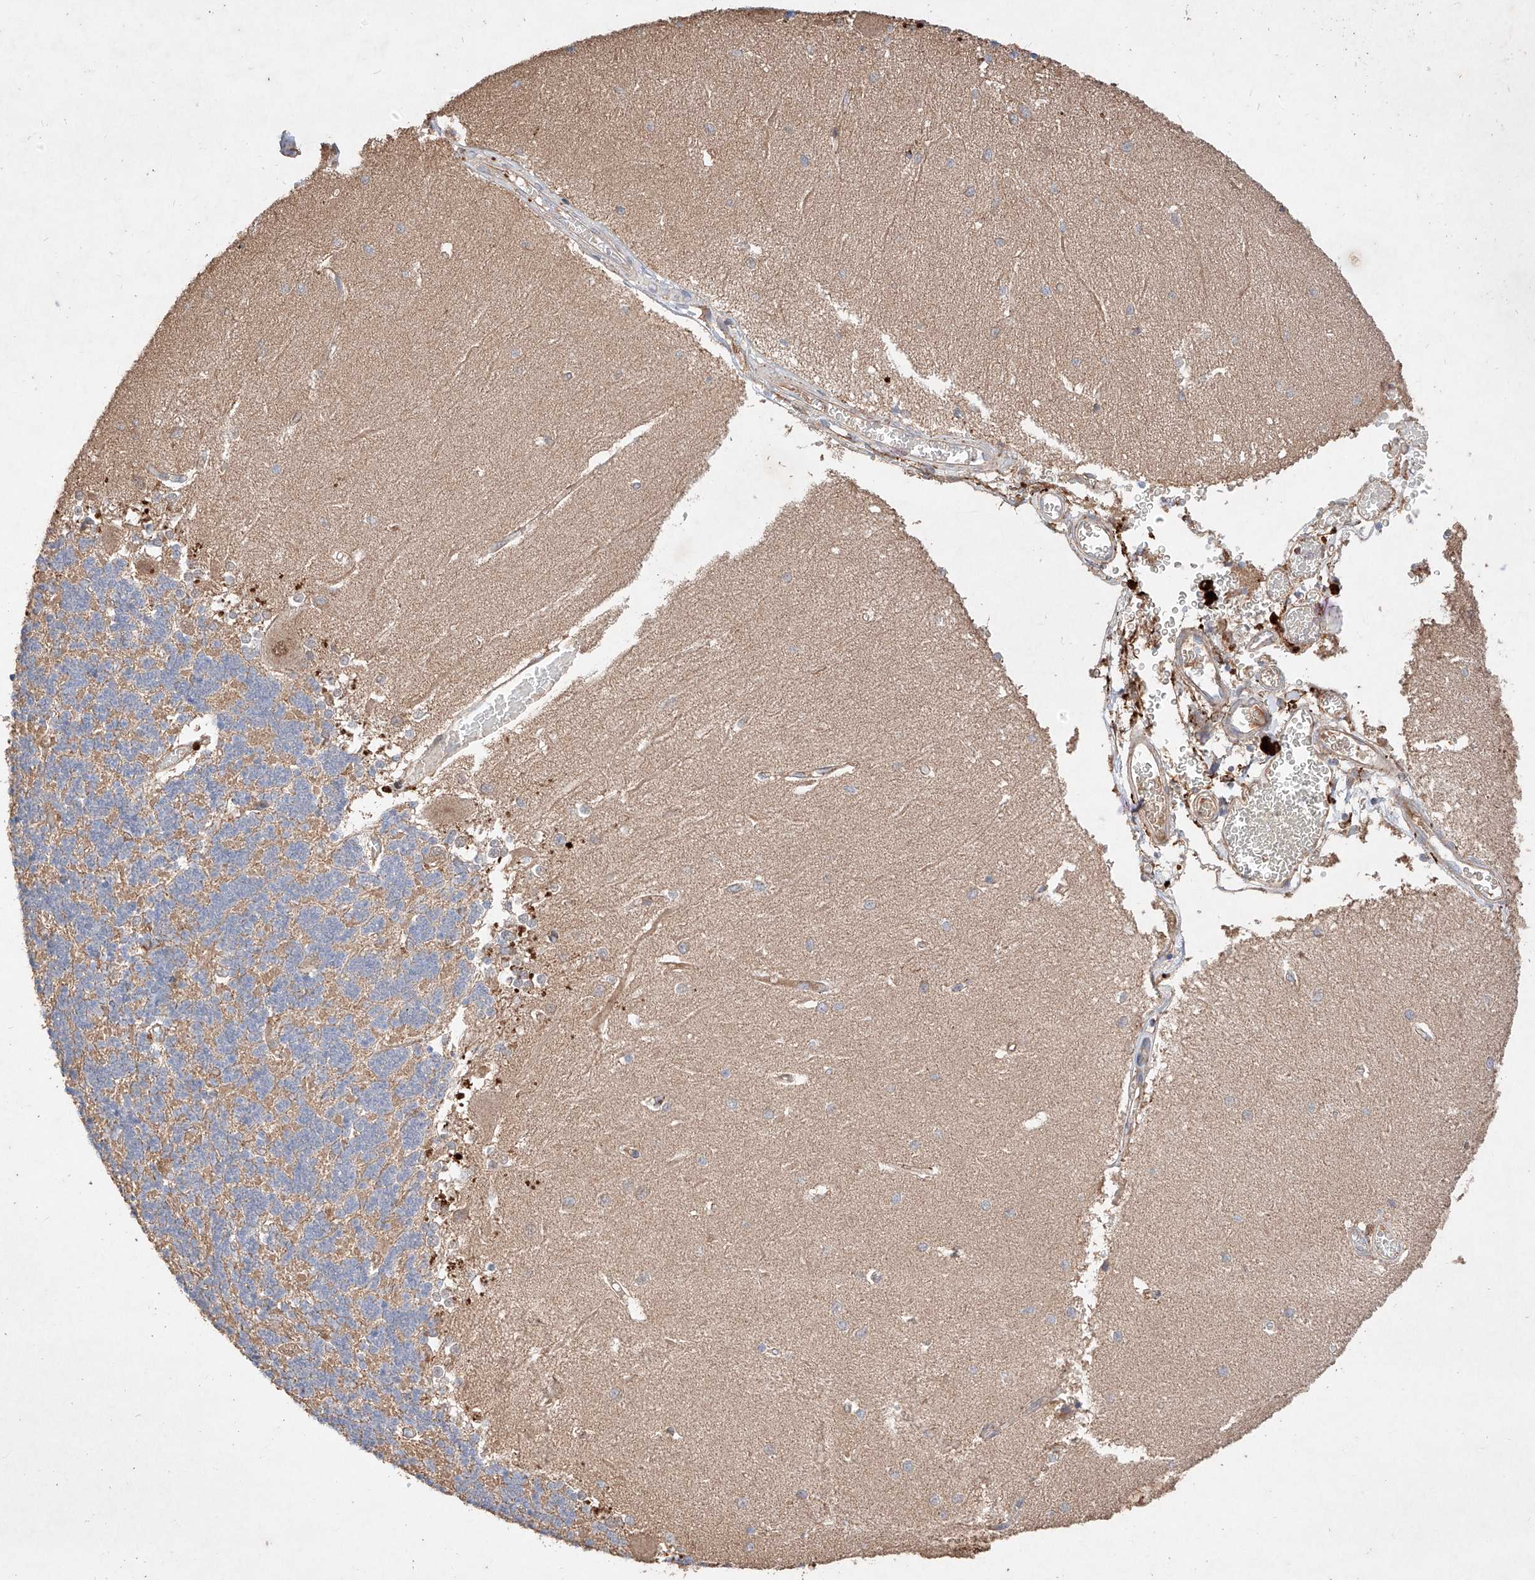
{"staining": {"intensity": "moderate", "quantity": ">75%", "location": "cytoplasmic/membranous"}, "tissue": "cerebellum", "cell_type": "Cells in granular layer", "image_type": "normal", "snomed": [{"axis": "morphology", "description": "Normal tissue, NOS"}, {"axis": "topography", "description": "Cerebellum"}], "caption": "DAB immunohistochemical staining of benign cerebellum shows moderate cytoplasmic/membranous protein expression in about >75% of cells in granular layer. The protein is stained brown, and the nuclei are stained in blue (DAB IHC with brightfield microscopy, high magnification).", "gene": "C6orf62", "patient": {"sex": "male", "age": 37}}